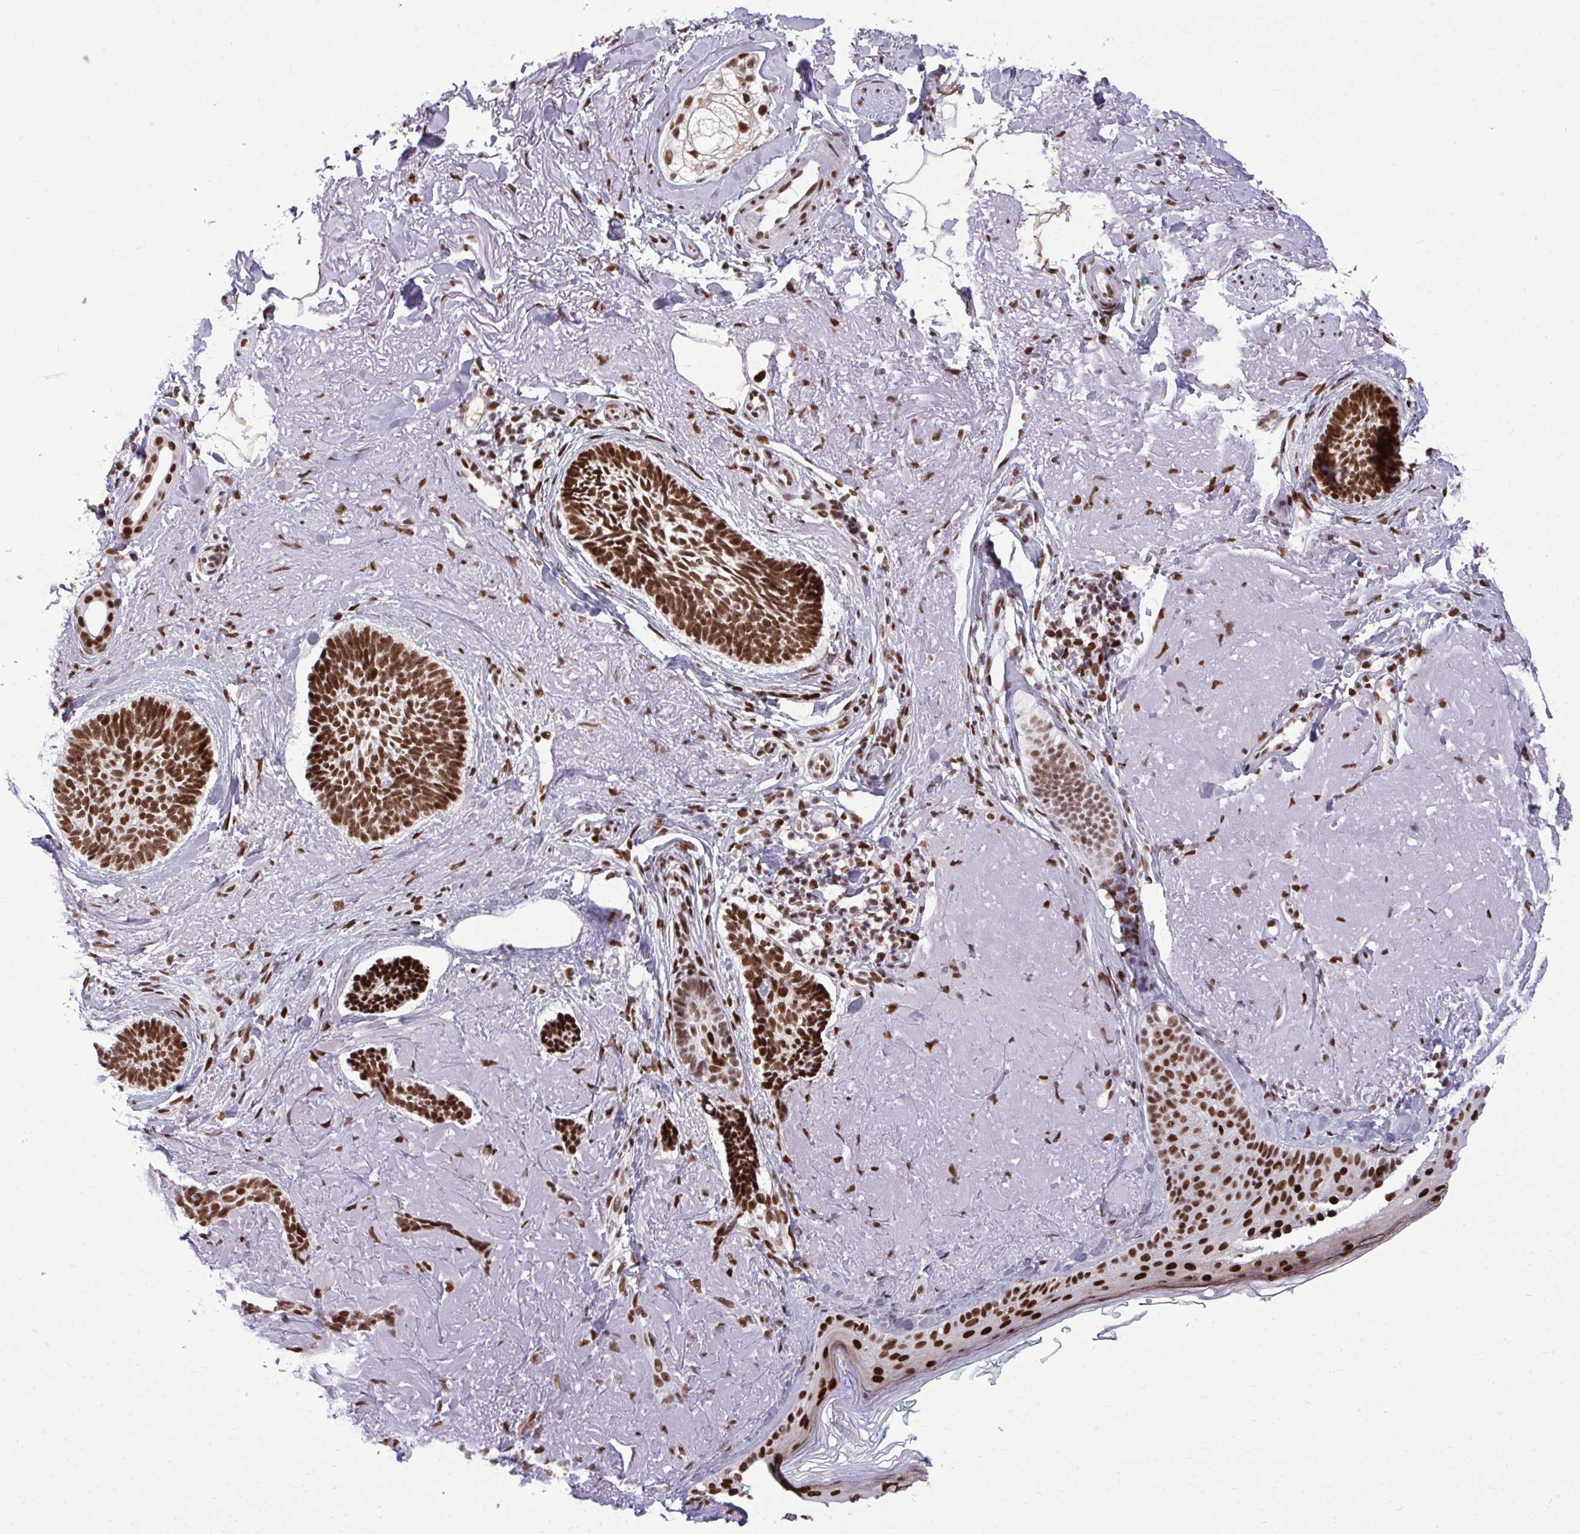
{"staining": {"intensity": "strong", "quantity": ">75%", "location": "nuclear"}, "tissue": "skin cancer", "cell_type": "Tumor cells", "image_type": "cancer", "snomed": [{"axis": "morphology", "description": "Basal cell carcinoma"}, {"axis": "topography", "description": "Skin"}, {"axis": "topography", "description": "Skin of face"}, {"axis": "topography", "description": "Skin of nose"}], "caption": "Immunohistochemistry histopathology image of neoplastic tissue: human skin cancer stained using immunohistochemistry exhibits high levels of strong protein expression localized specifically in the nuclear of tumor cells, appearing as a nuclear brown color.", "gene": "CDYL", "patient": {"sex": "female", "age": 86}}